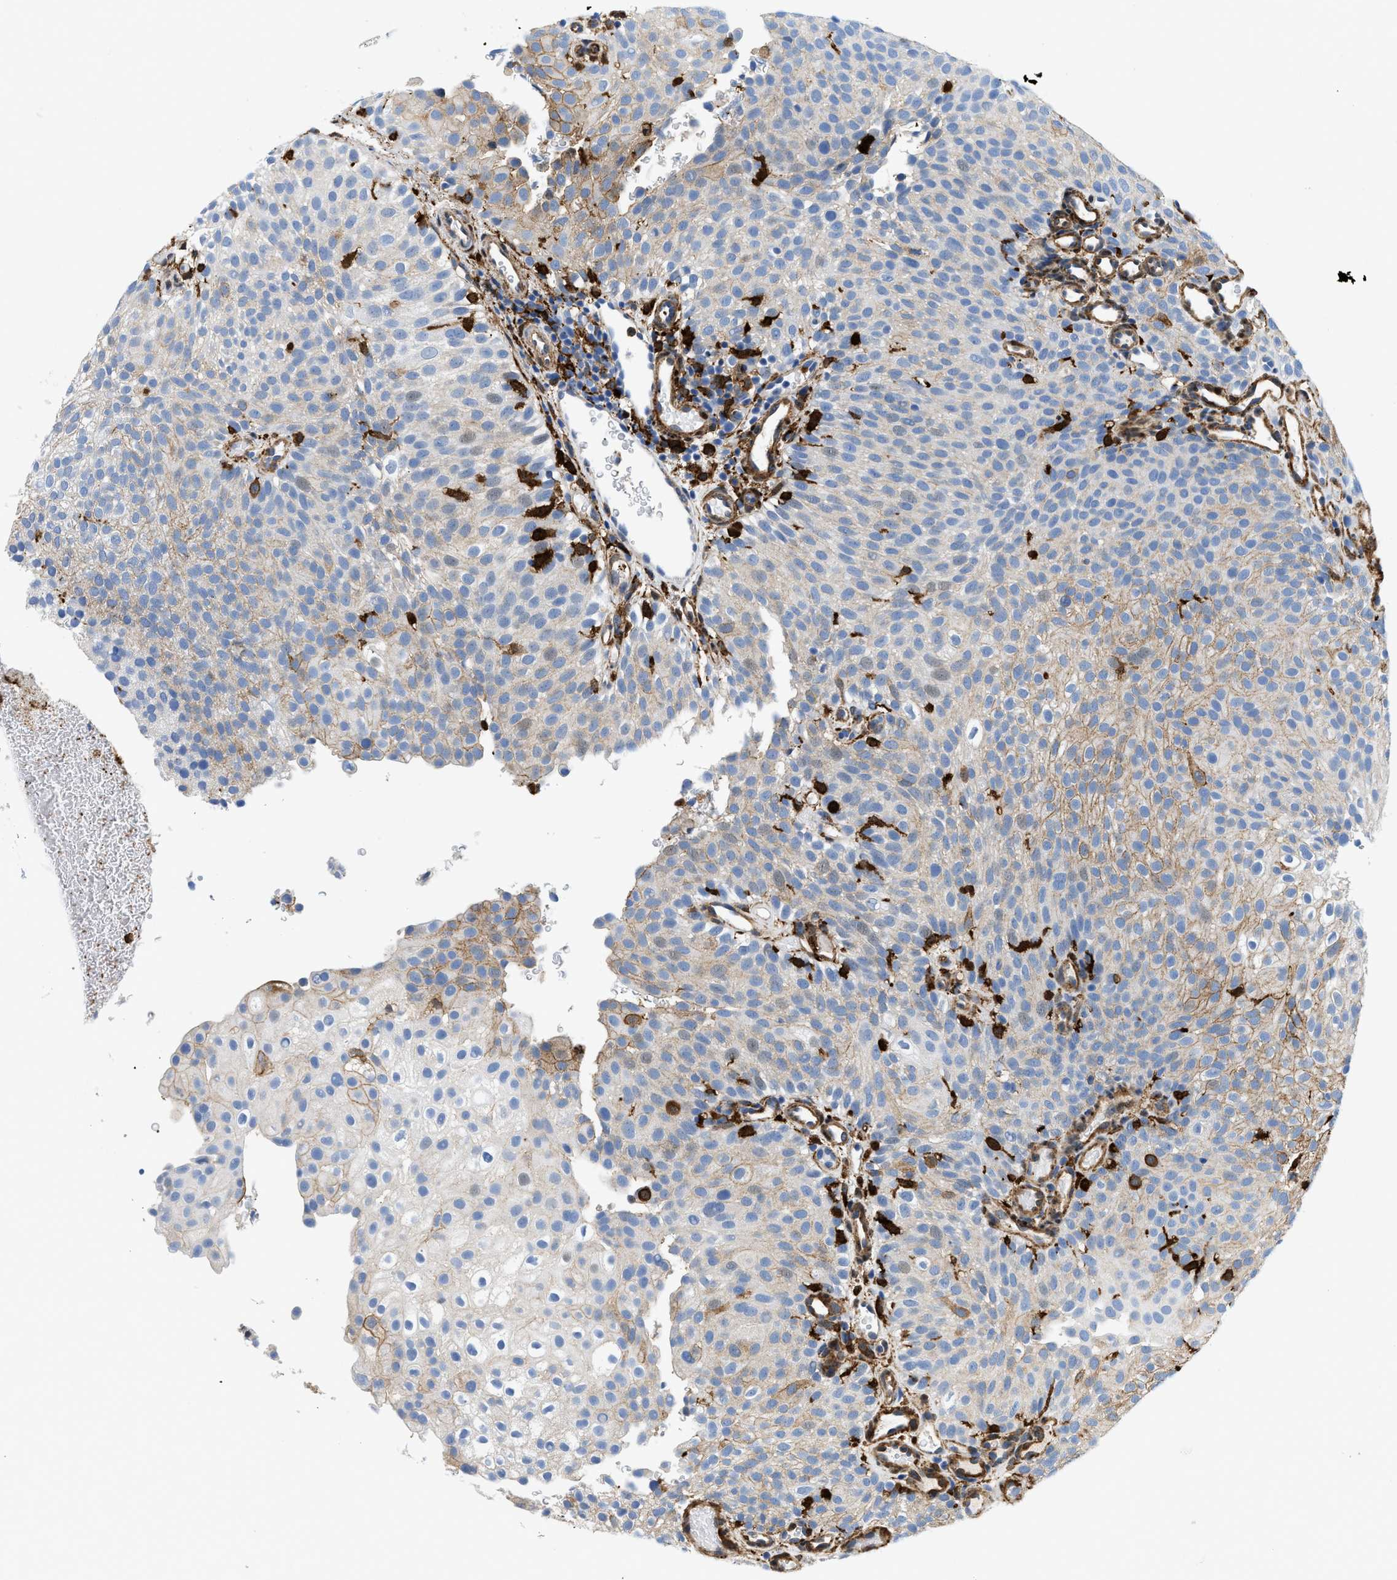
{"staining": {"intensity": "weak", "quantity": "25%-75%", "location": "cytoplasmic/membranous"}, "tissue": "urothelial cancer", "cell_type": "Tumor cells", "image_type": "cancer", "snomed": [{"axis": "morphology", "description": "Urothelial carcinoma, Low grade"}, {"axis": "topography", "description": "Urinary bladder"}], "caption": "Human urothelial cancer stained with a protein marker reveals weak staining in tumor cells.", "gene": "GSN", "patient": {"sex": "male", "age": 78}}